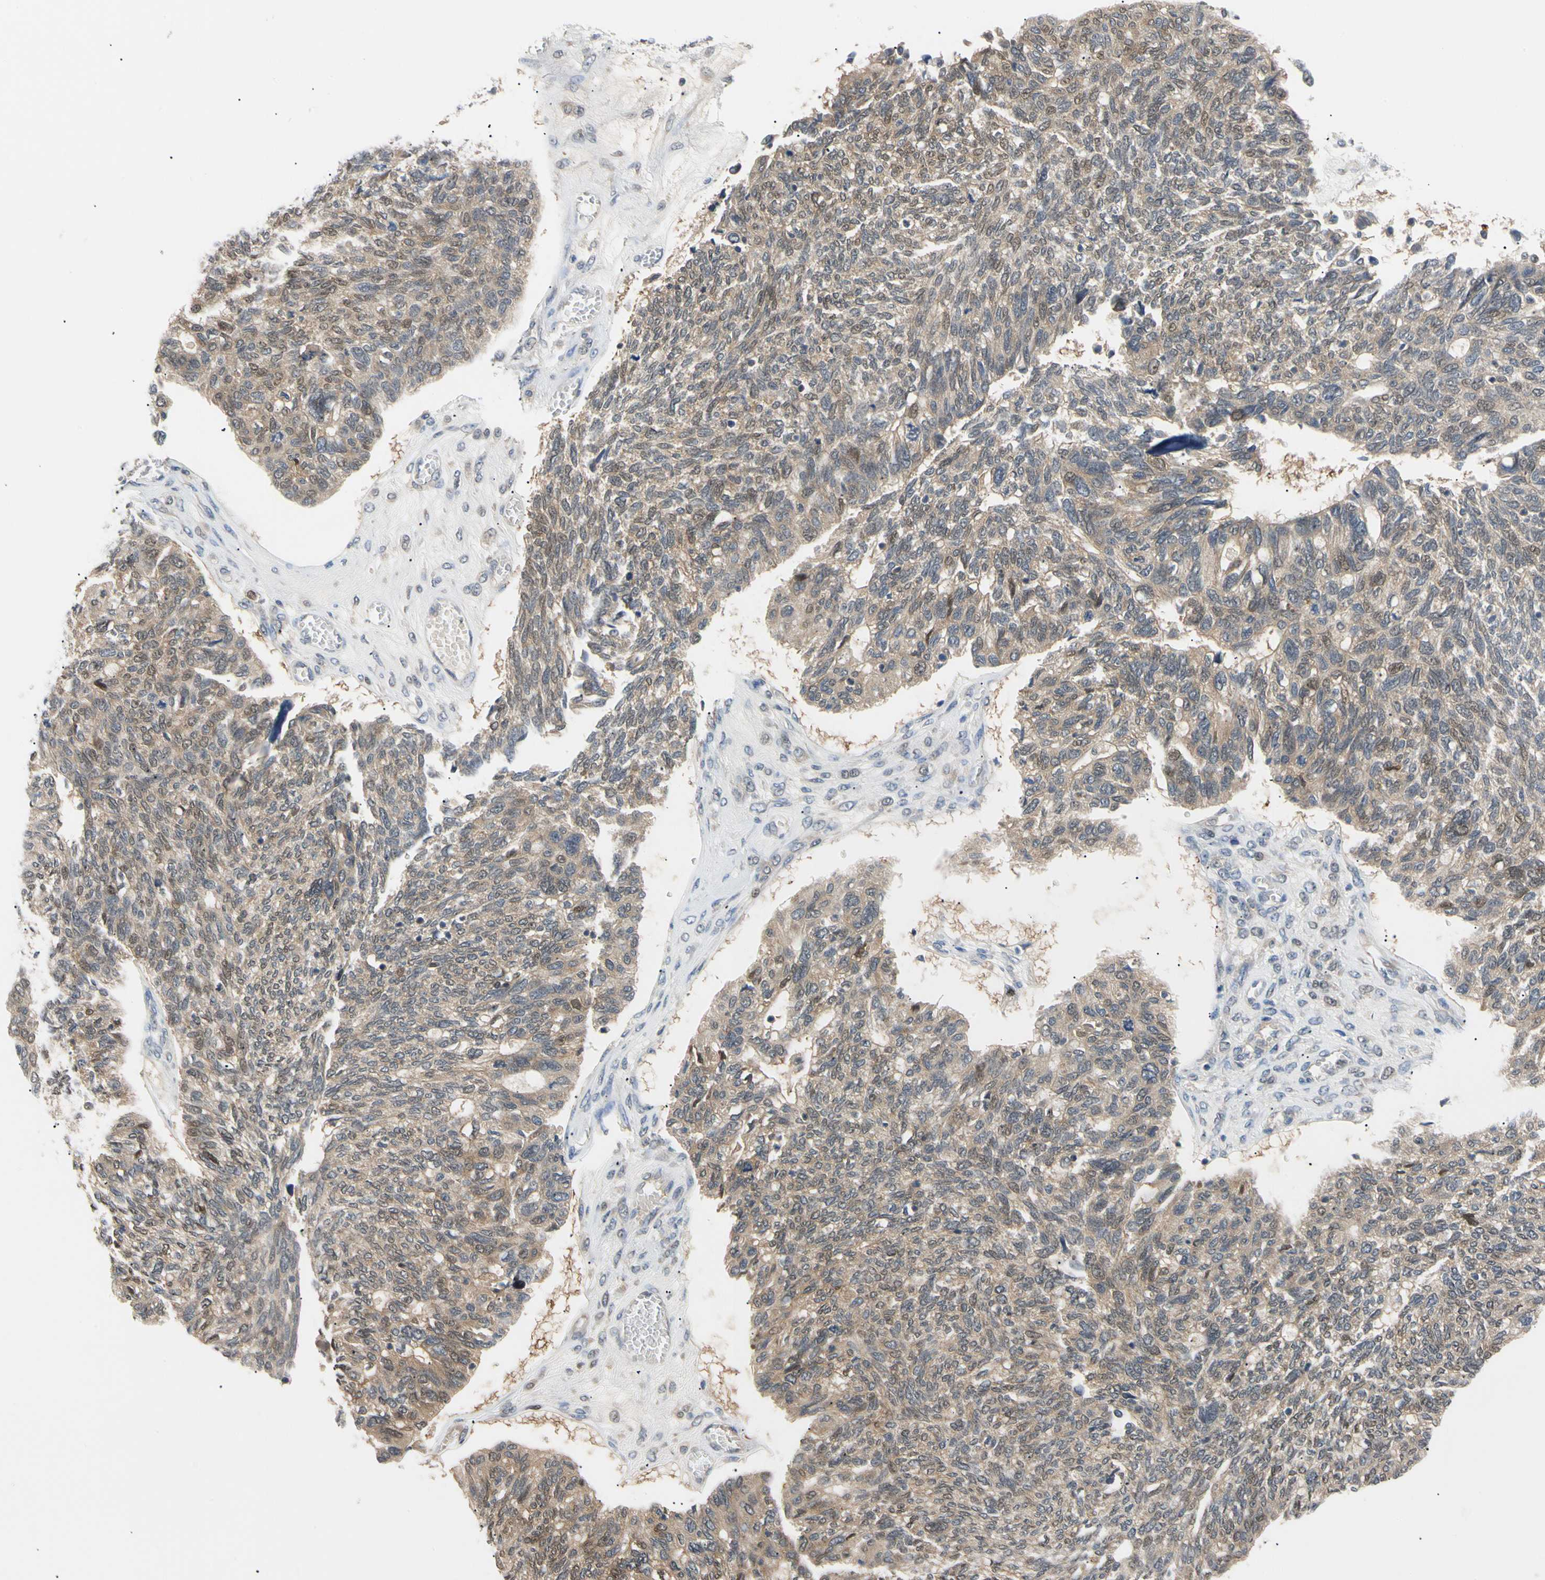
{"staining": {"intensity": "weak", "quantity": "25%-75%", "location": "cytoplasmic/membranous,nuclear"}, "tissue": "ovarian cancer", "cell_type": "Tumor cells", "image_type": "cancer", "snomed": [{"axis": "morphology", "description": "Cystadenocarcinoma, serous, NOS"}, {"axis": "topography", "description": "Ovary"}], "caption": "Immunohistochemistry (IHC) image of neoplastic tissue: ovarian cancer (serous cystadenocarcinoma) stained using immunohistochemistry (IHC) displays low levels of weak protein expression localized specifically in the cytoplasmic/membranous and nuclear of tumor cells, appearing as a cytoplasmic/membranous and nuclear brown color.", "gene": "SEC23B", "patient": {"sex": "female", "age": 79}}